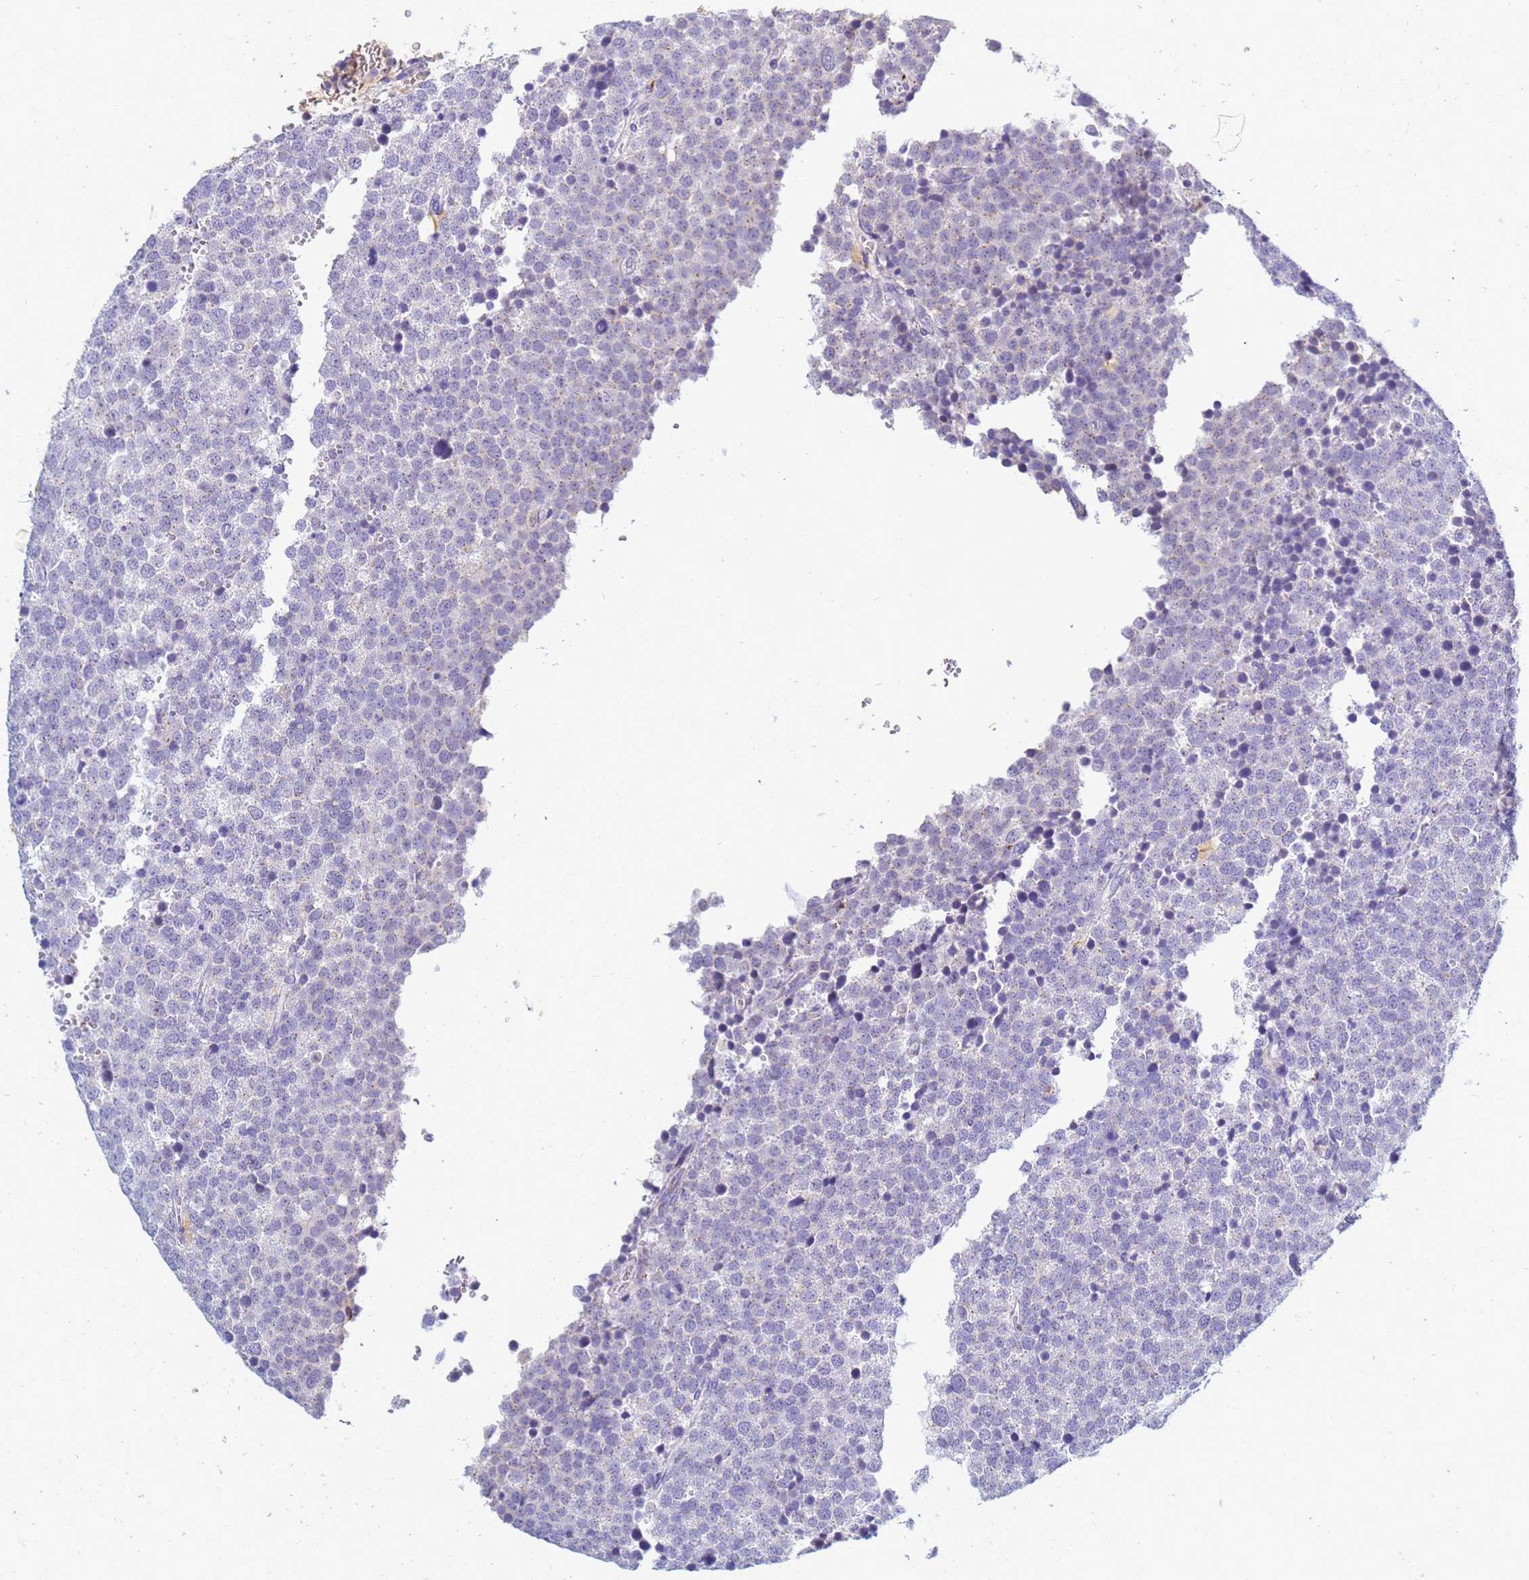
{"staining": {"intensity": "negative", "quantity": "none", "location": "none"}, "tissue": "testis cancer", "cell_type": "Tumor cells", "image_type": "cancer", "snomed": [{"axis": "morphology", "description": "Seminoma, NOS"}, {"axis": "topography", "description": "Testis"}], "caption": "Immunohistochemistry (IHC) of testis seminoma demonstrates no staining in tumor cells.", "gene": "B3GNT8", "patient": {"sex": "male", "age": 71}}